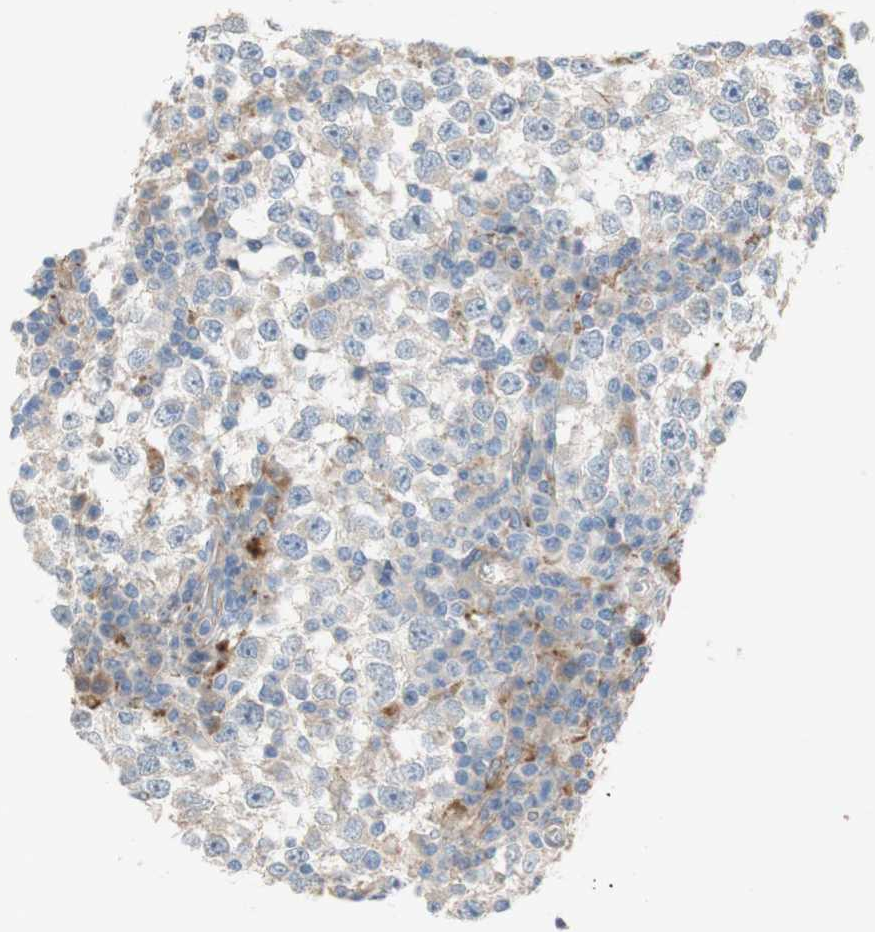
{"staining": {"intensity": "weak", "quantity": ">75%", "location": "cytoplasmic/membranous"}, "tissue": "testis cancer", "cell_type": "Tumor cells", "image_type": "cancer", "snomed": [{"axis": "morphology", "description": "Seminoma, NOS"}, {"axis": "topography", "description": "Testis"}], "caption": "Immunohistochemistry (IHC) (DAB (3,3'-diaminobenzidine)) staining of testis cancer shows weak cytoplasmic/membranous protein staining in approximately >75% of tumor cells.", "gene": "PTPN21", "patient": {"sex": "male", "age": 65}}